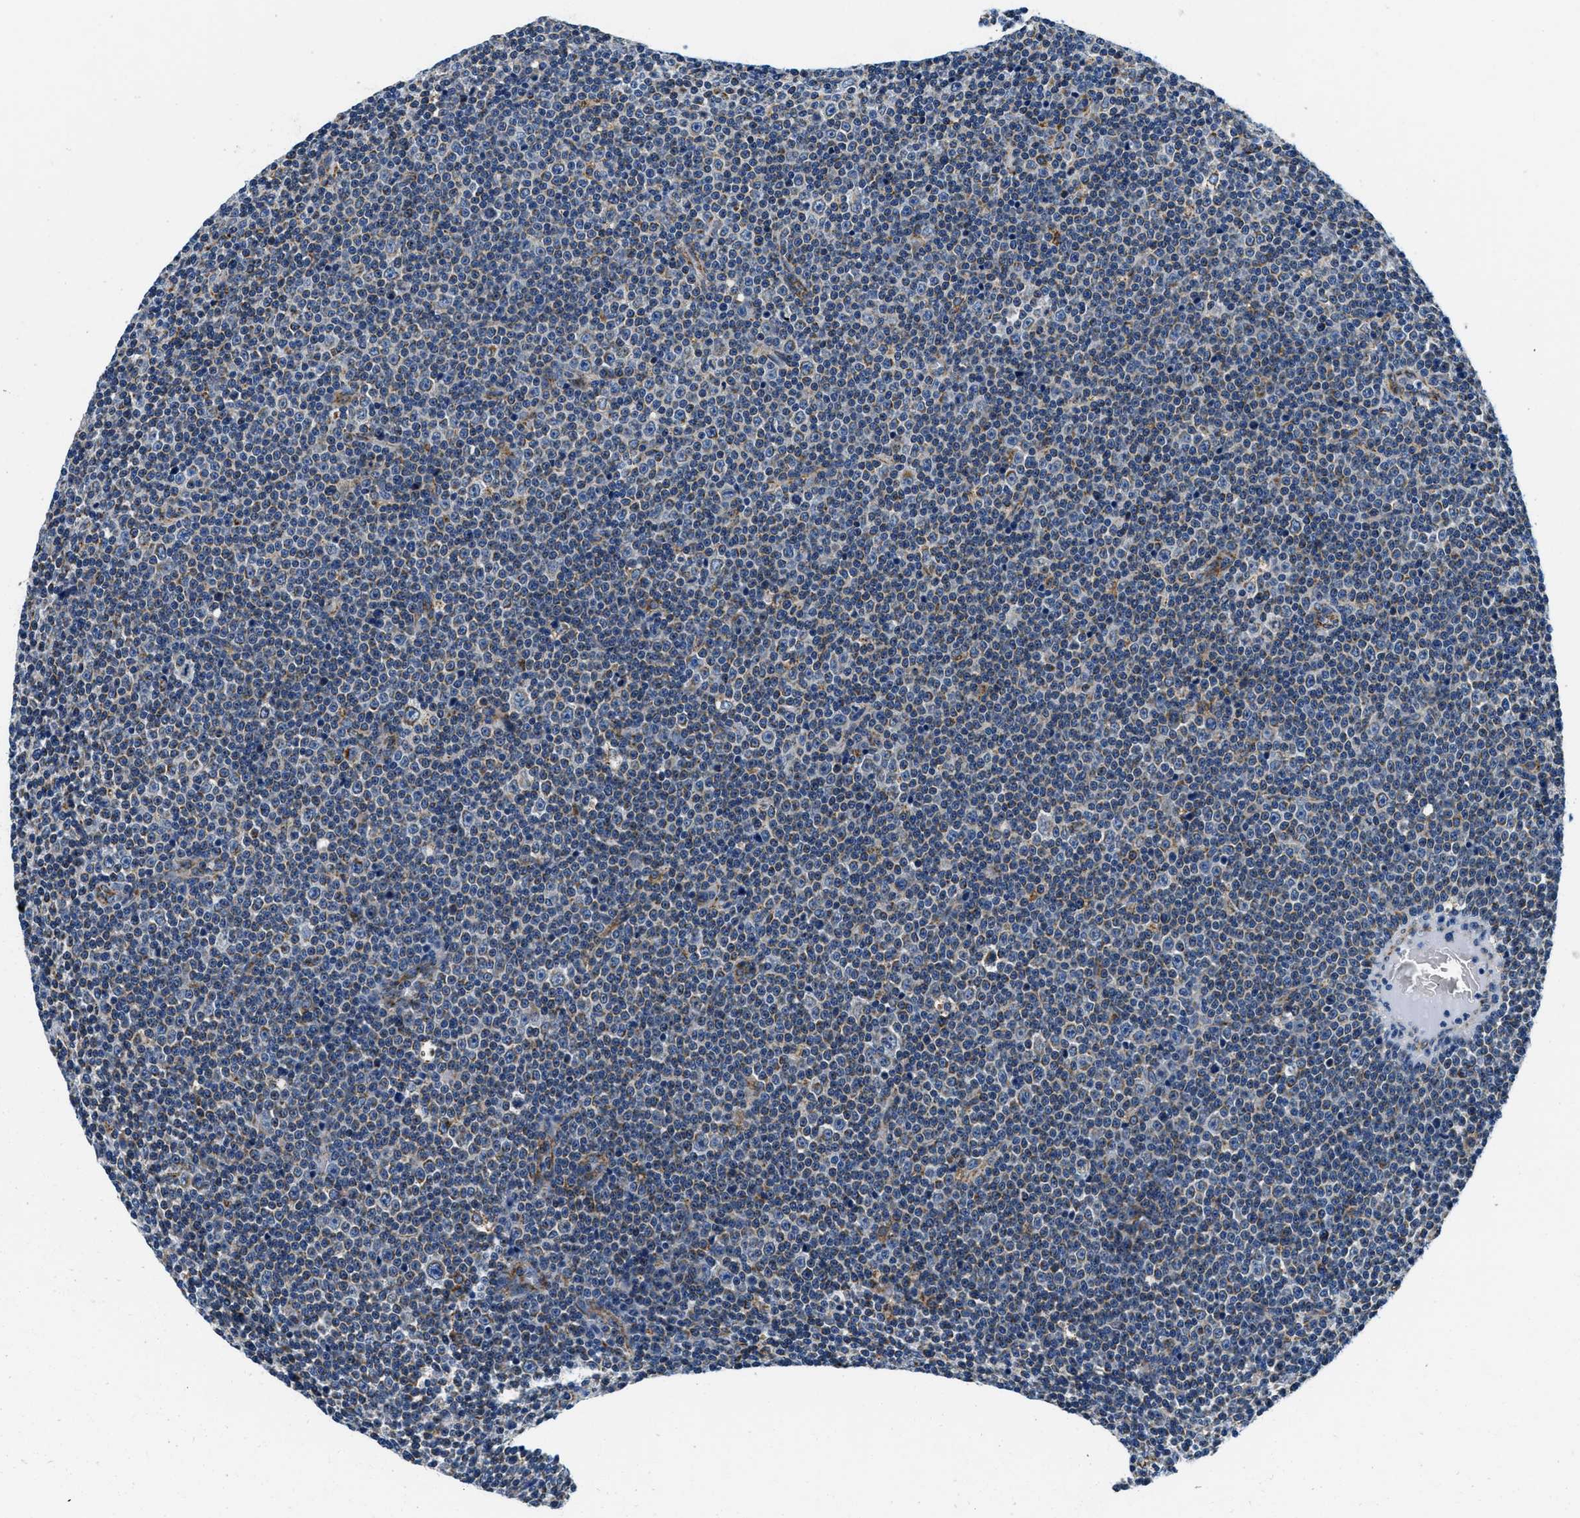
{"staining": {"intensity": "weak", "quantity": "<25%", "location": "cytoplasmic/membranous"}, "tissue": "lymphoma", "cell_type": "Tumor cells", "image_type": "cancer", "snomed": [{"axis": "morphology", "description": "Malignant lymphoma, non-Hodgkin's type, Low grade"}, {"axis": "topography", "description": "Lymph node"}], "caption": "IHC of human malignant lymphoma, non-Hodgkin's type (low-grade) reveals no positivity in tumor cells.", "gene": "SAMD4B", "patient": {"sex": "female", "age": 67}}